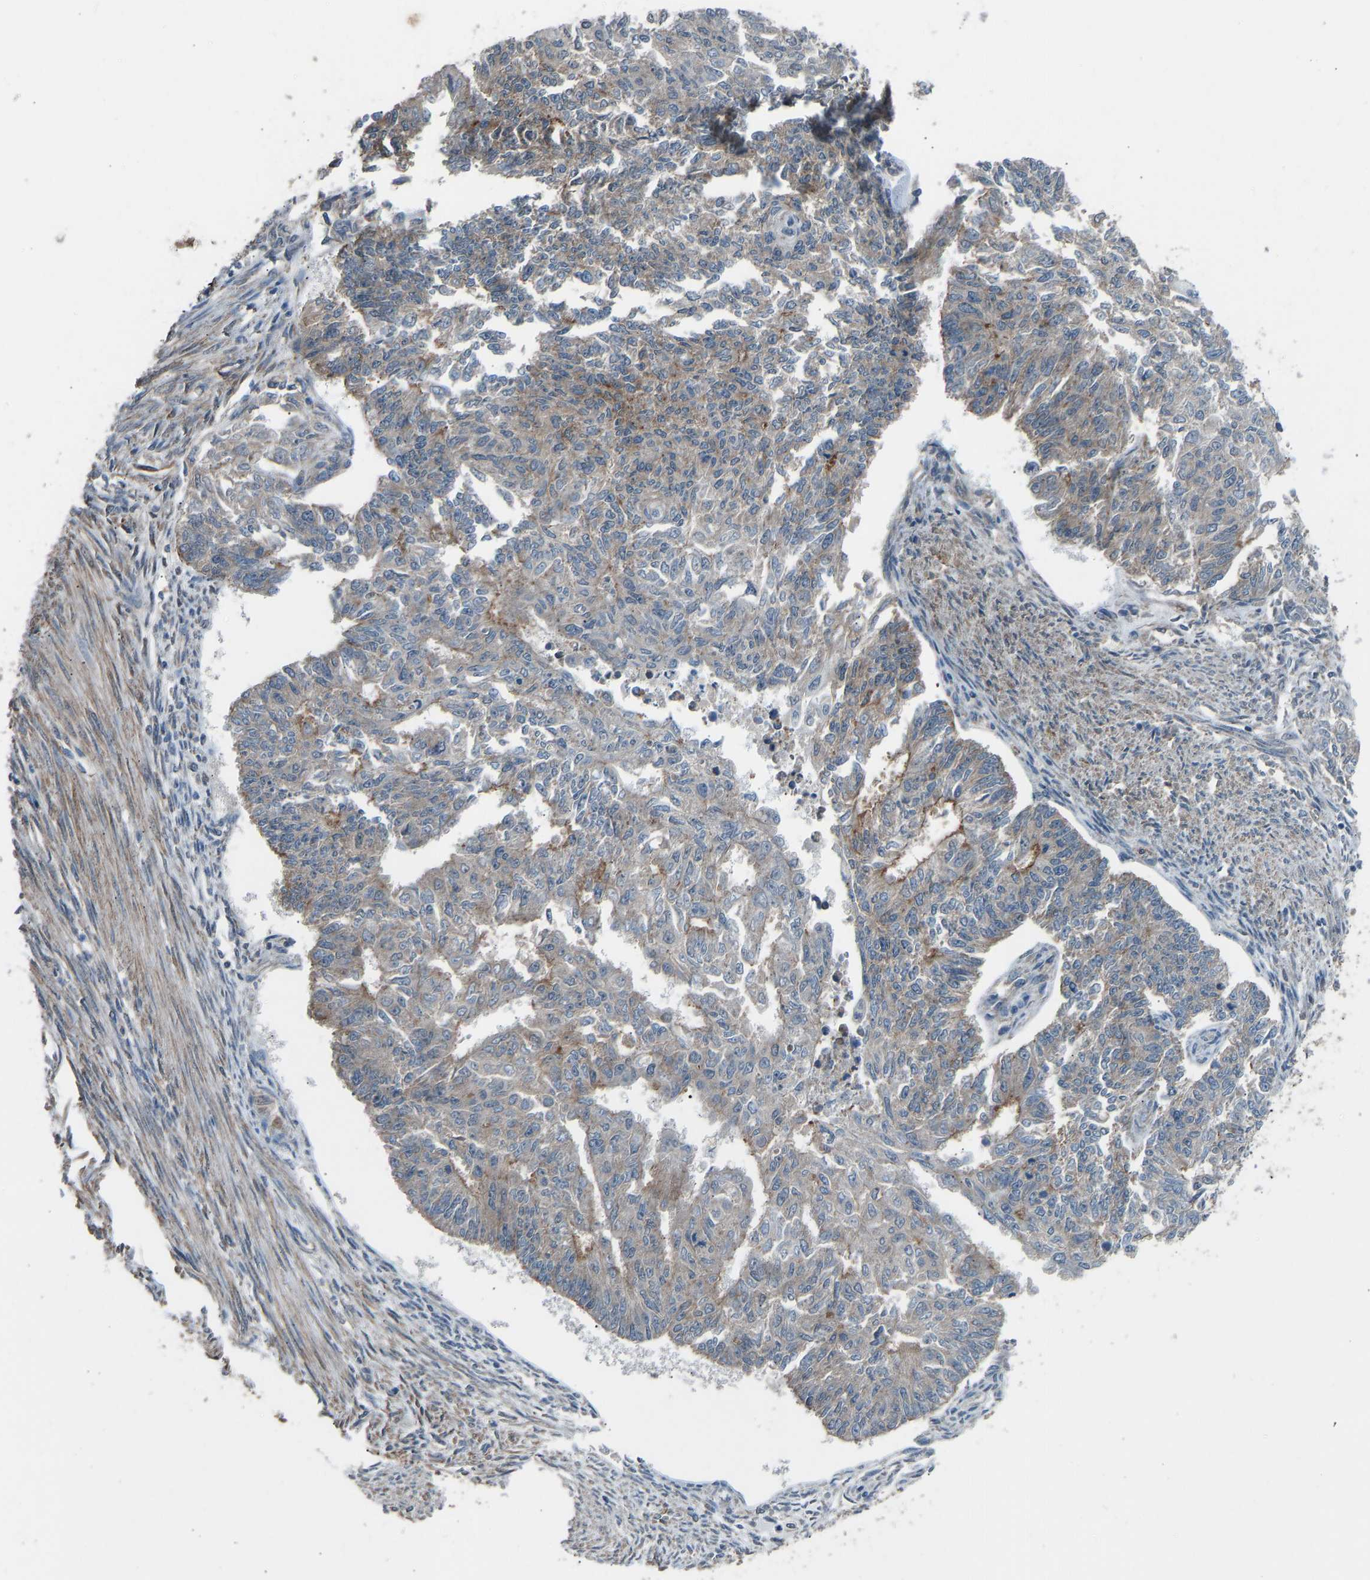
{"staining": {"intensity": "weak", "quantity": "25%-75%", "location": "cytoplasmic/membranous"}, "tissue": "endometrial cancer", "cell_type": "Tumor cells", "image_type": "cancer", "snomed": [{"axis": "morphology", "description": "Adenocarcinoma, NOS"}, {"axis": "topography", "description": "Endometrium"}], "caption": "Protein expression analysis of human endometrial adenocarcinoma reveals weak cytoplasmic/membranous staining in approximately 25%-75% of tumor cells. The staining is performed using DAB (3,3'-diaminobenzidine) brown chromogen to label protein expression. The nuclei are counter-stained blue using hematoxylin.", "gene": "SLC43A1", "patient": {"sex": "female", "age": 32}}